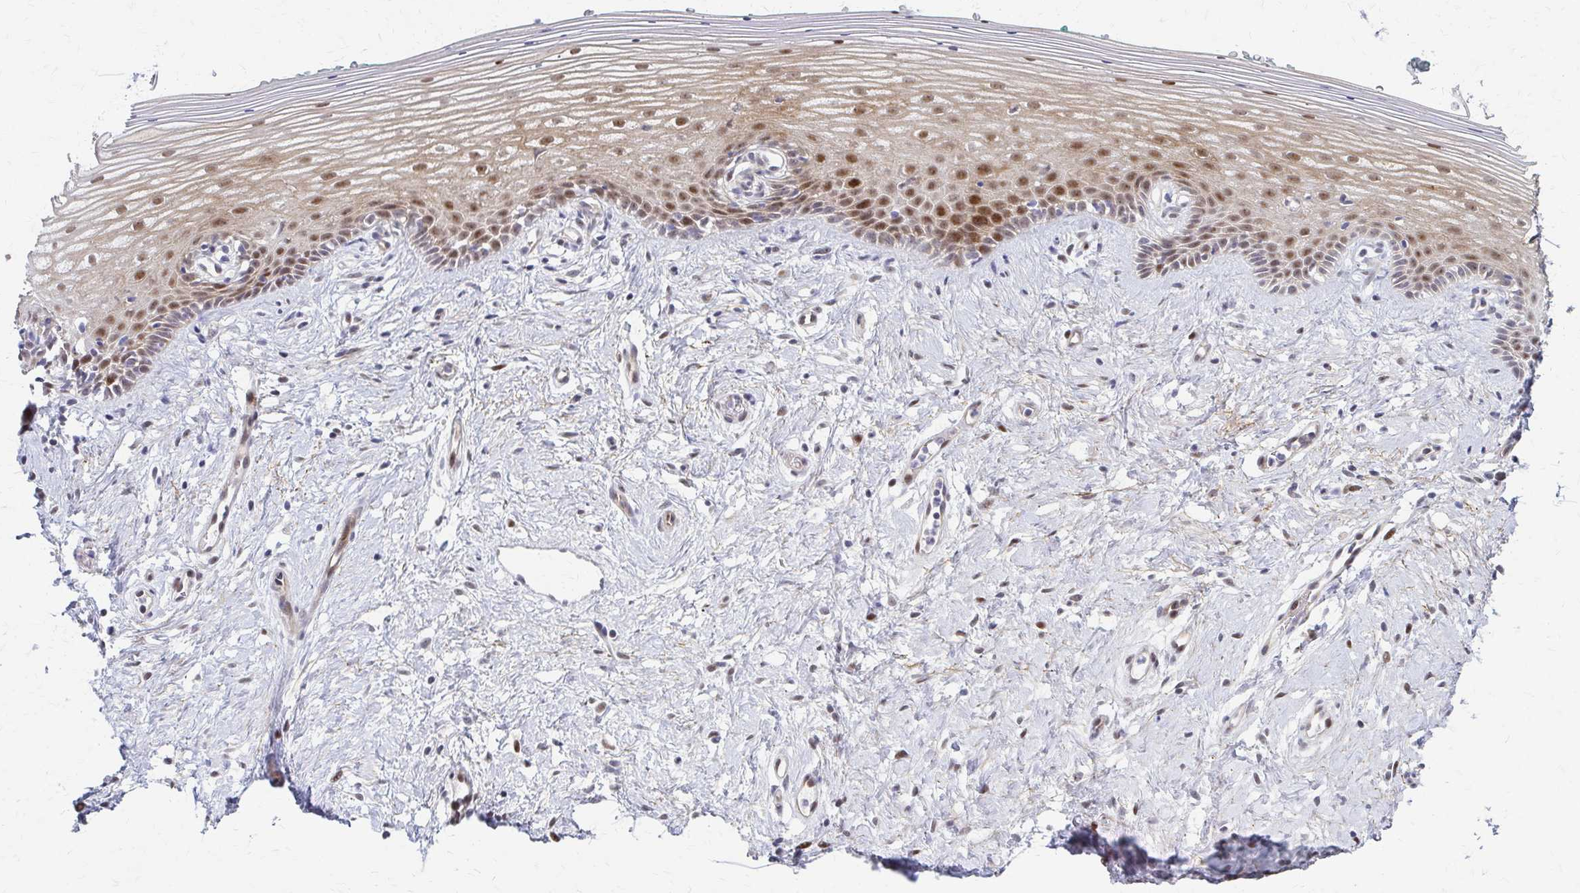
{"staining": {"intensity": "moderate", "quantity": ">75%", "location": "nuclear"}, "tissue": "vagina", "cell_type": "Squamous epithelial cells", "image_type": "normal", "snomed": [{"axis": "morphology", "description": "Normal tissue, NOS"}, {"axis": "topography", "description": "Vagina"}], "caption": "Protein expression analysis of benign vagina exhibits moderate nuclear expression in about >75% of squamous epithelial cells. Nuclei are stained in blue.", "gene": "PSMD7", "patient": {"sex": "female", "age": 42}}